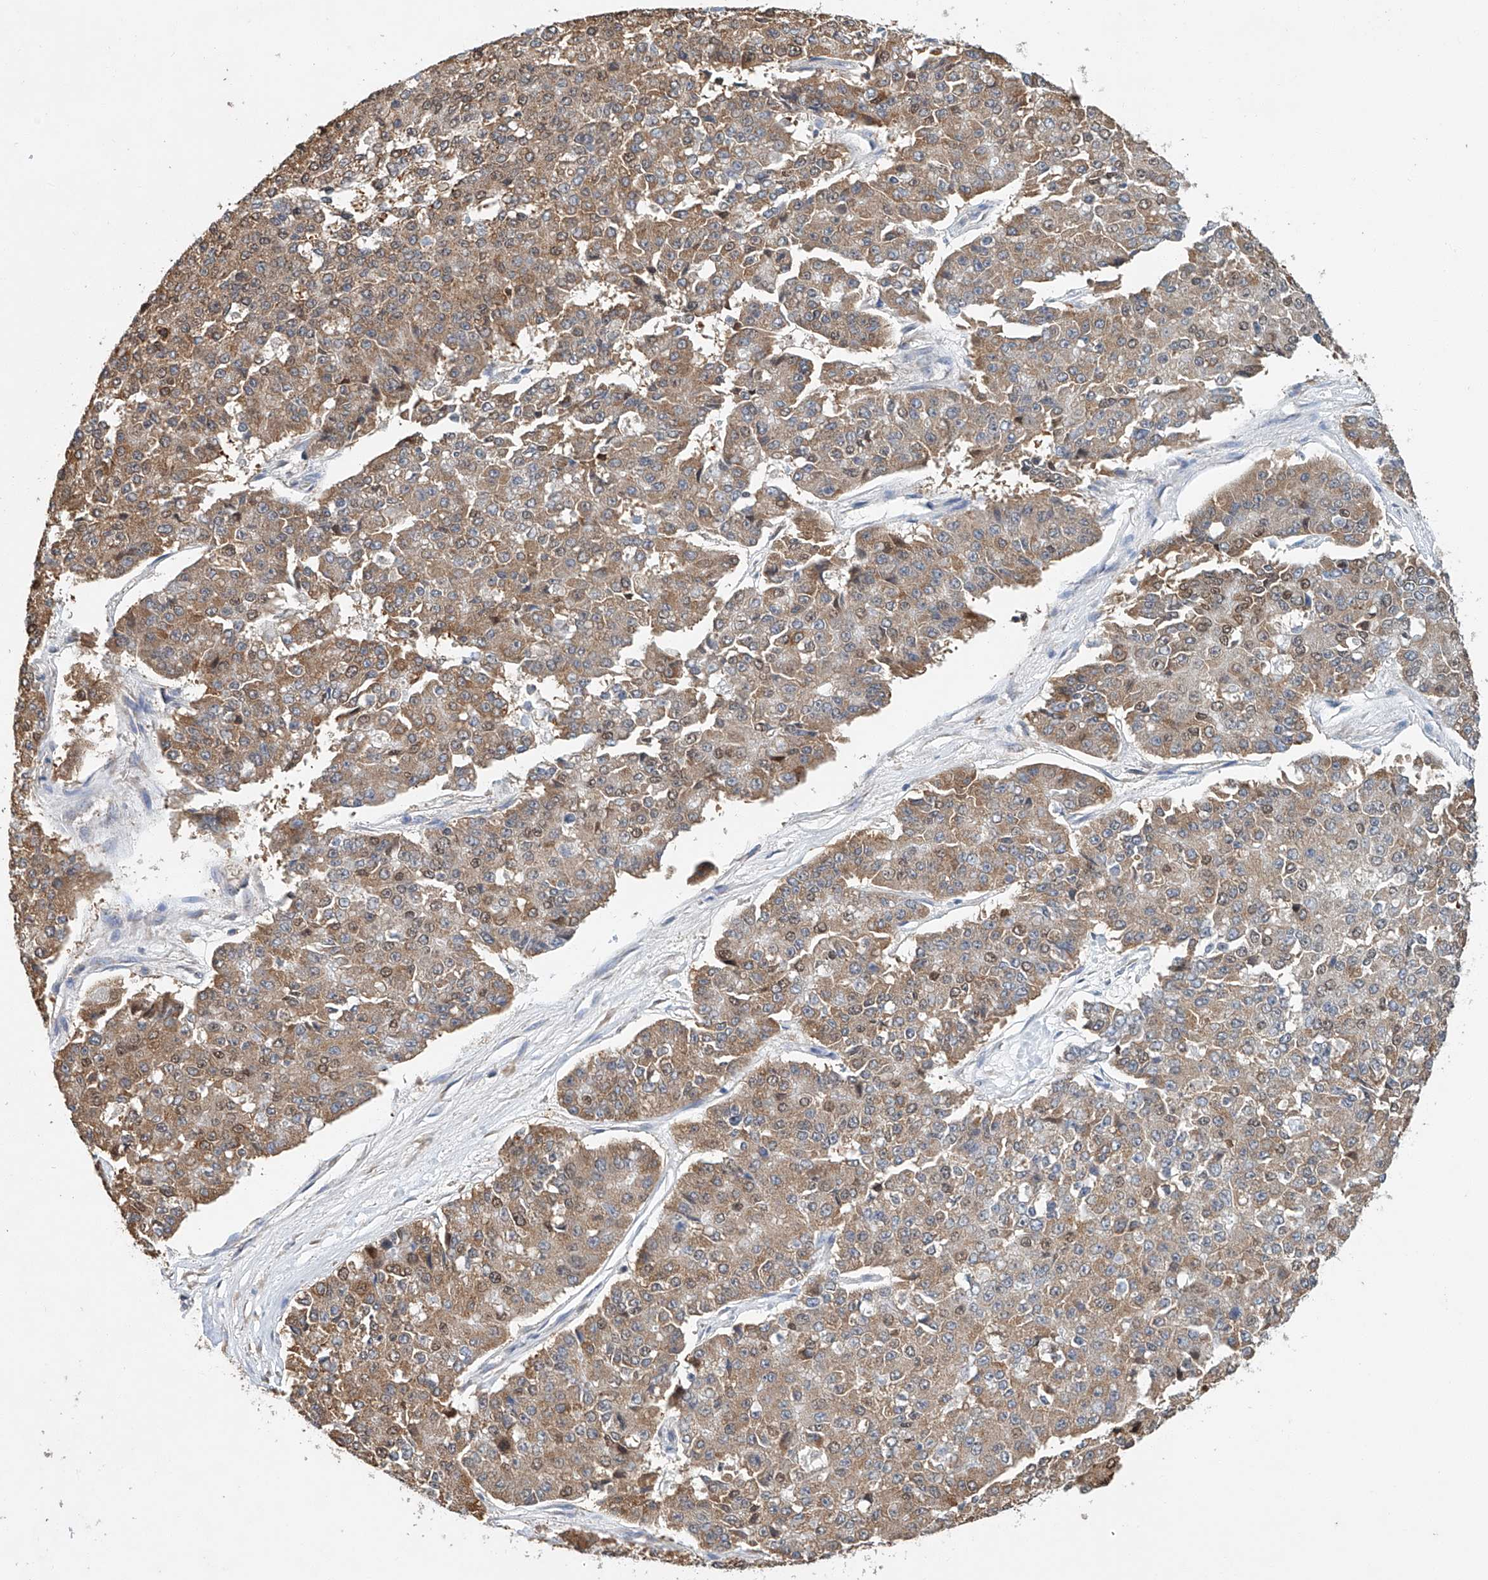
{"staining": {"intensity": "moderate", "quantity": "25%-75%", "location": "cytoplasmic/membranous"}, "tissue": "pancreatic cancer", "cell_type": "Tumor cells", "image_type": "cancer", "snomed": [{"axis": "morphology", "description": "Adenocarcinoma, NOS"}, {"axis": "topography", "description": "Pancreas"}], "caption": "IHC image of pancreatic adenocarcinoma stained for a protein (brown), which shows medium levels of moderate cytoplasmic/membranous positivity in approximately 25%-75% of tumor cells.", "gene": "CTDP1", "patient": {"sex": "male", "age": 50}}